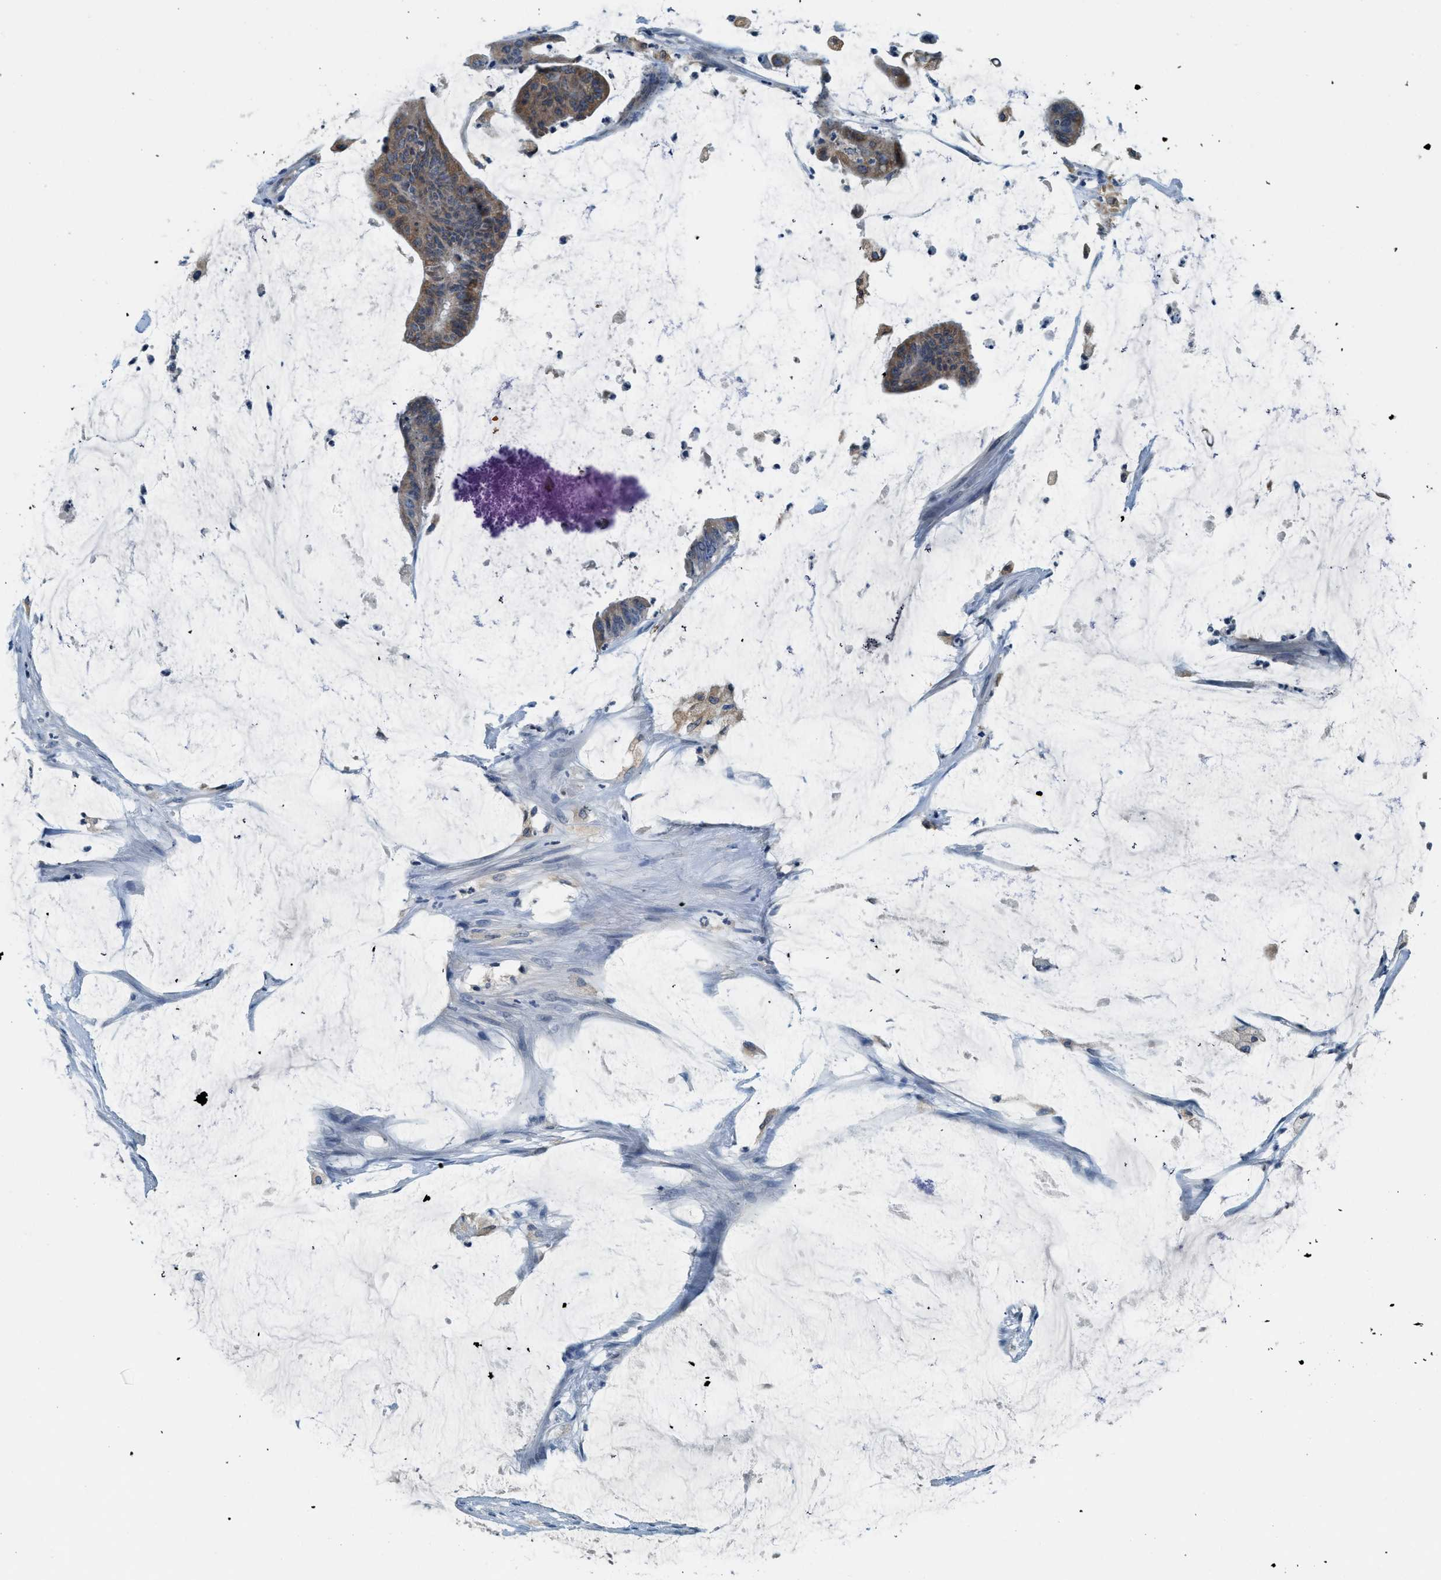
{"staining": {"intensity": "moderate", "quantity": ">75%", "location": "cytoplasmic/membranous"}, "tissue": "colorectal cancer", "cell_type": "Tumor cells", "image_type": "cancer", "snomed": [{"axis": "morphology", "description": "Adenocarcinoma, NOS"}, {"axis": "topography", "description": "Rectum"}], "caption": "Moderate cytoplasmic/membranous staining is appreciated in about >75% of tumor cells in colorectal cancer (adenocarcinoma). The staining was performed using DAB, with brown indicating positive protein expression. Nuclei are stained blue with hematoxylin.", "gene": "BCAP31", "patient": {"sex": "female", "age": 66}}